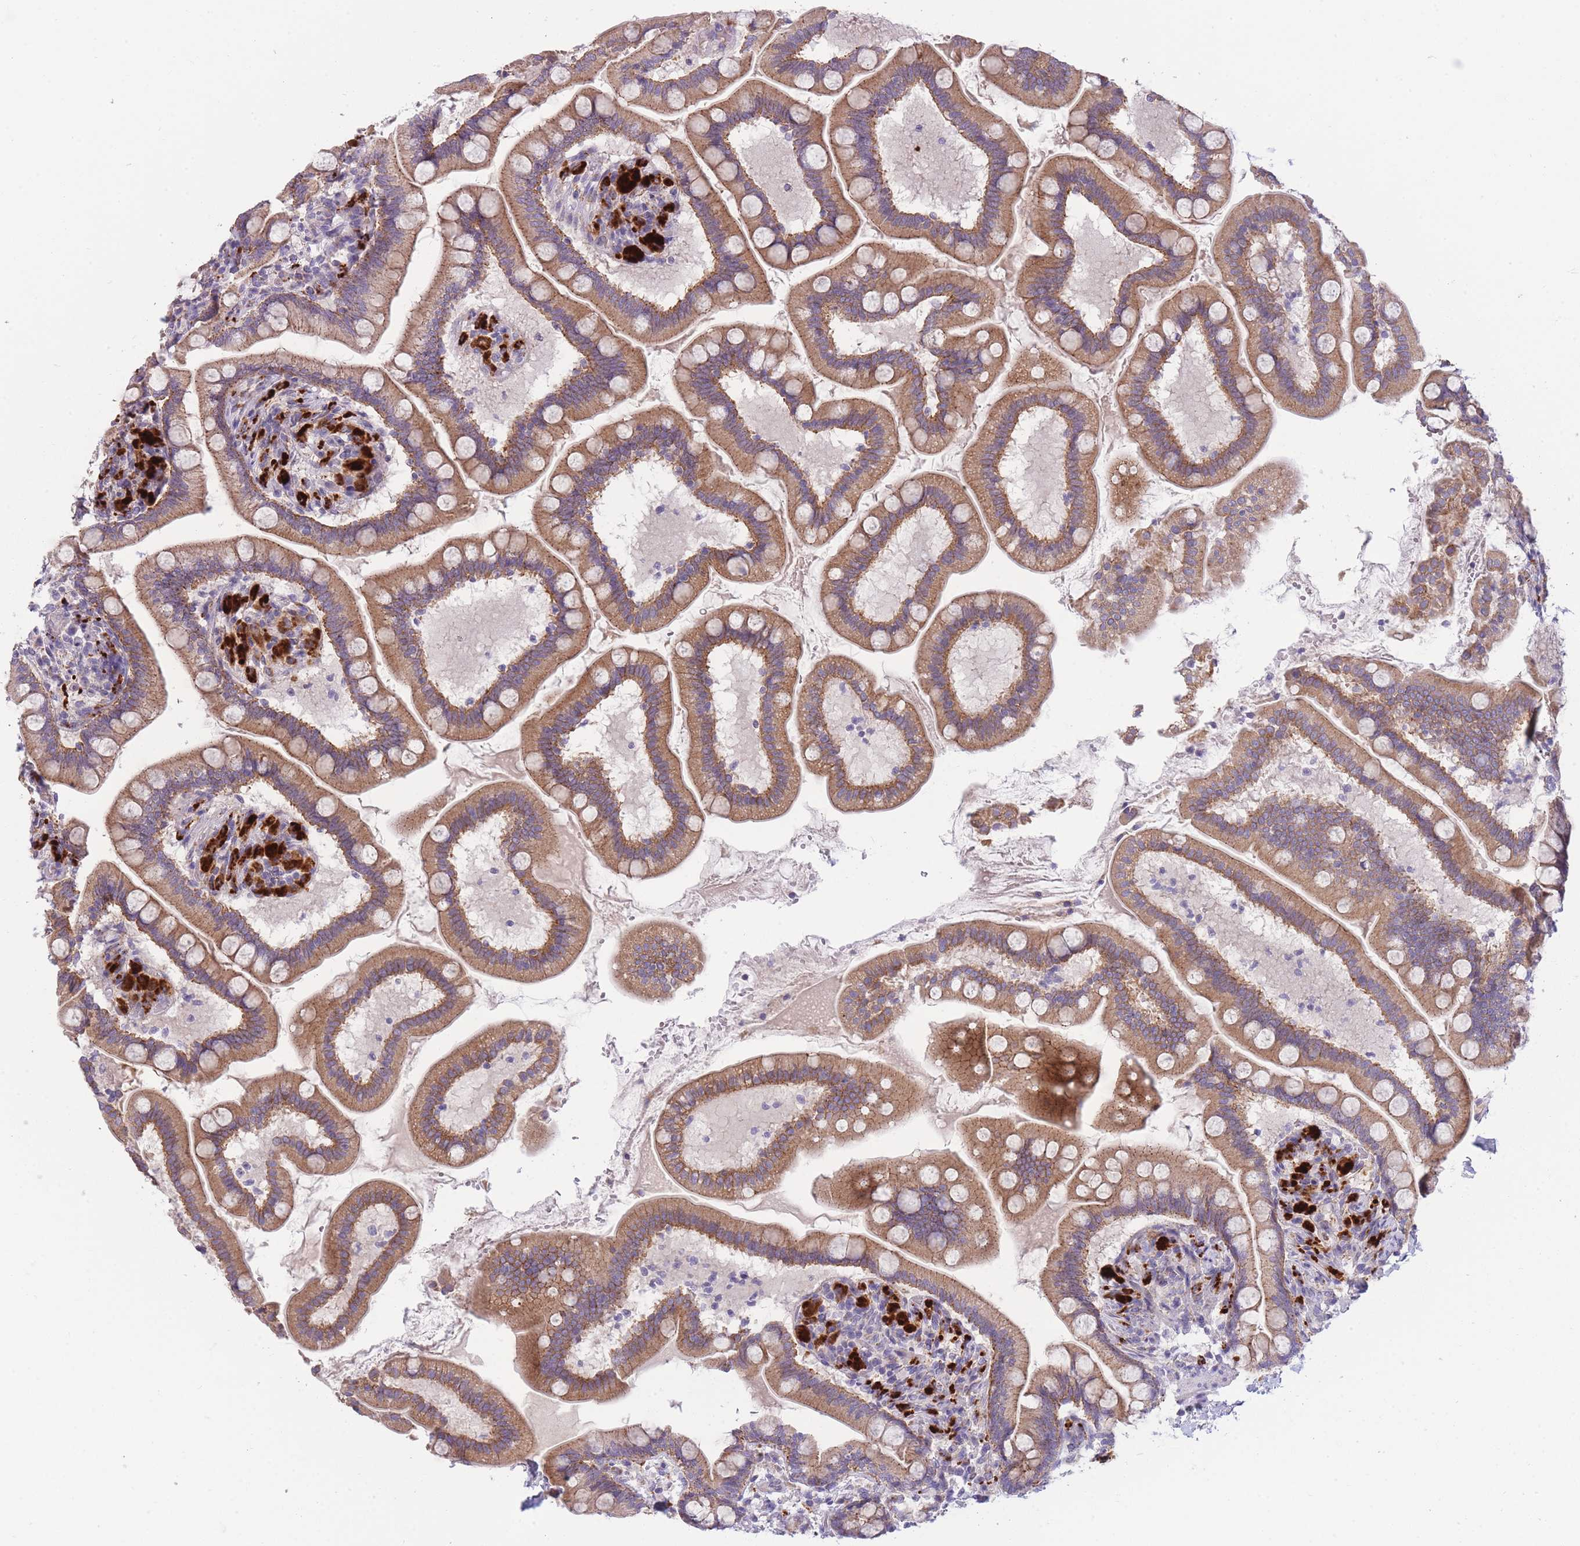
{"staining": {"intensity": "moderate", "quantity": ">75%", "location": "cytoplasmic/membranous"}, "tissue": "small intestine", "cell_type": "Glandular cells", "image_type": "normal", "snomed": [{"axis": "morphology", "description": "Normal tissue, NOS"}, {"axis": "topography", "description": "Small intestine"}], "caption": "Protein staining by immunohistochemistry (IHC) exhibits moderate cytoplasmic/membranous staining in approximately >75% of glandular cells in normal small intestine. (brown staining indicates protein expression, while blue staining denotes nuclei).", "gene": "TRIM61", "patient": {"sex": "female", "age": 64}}